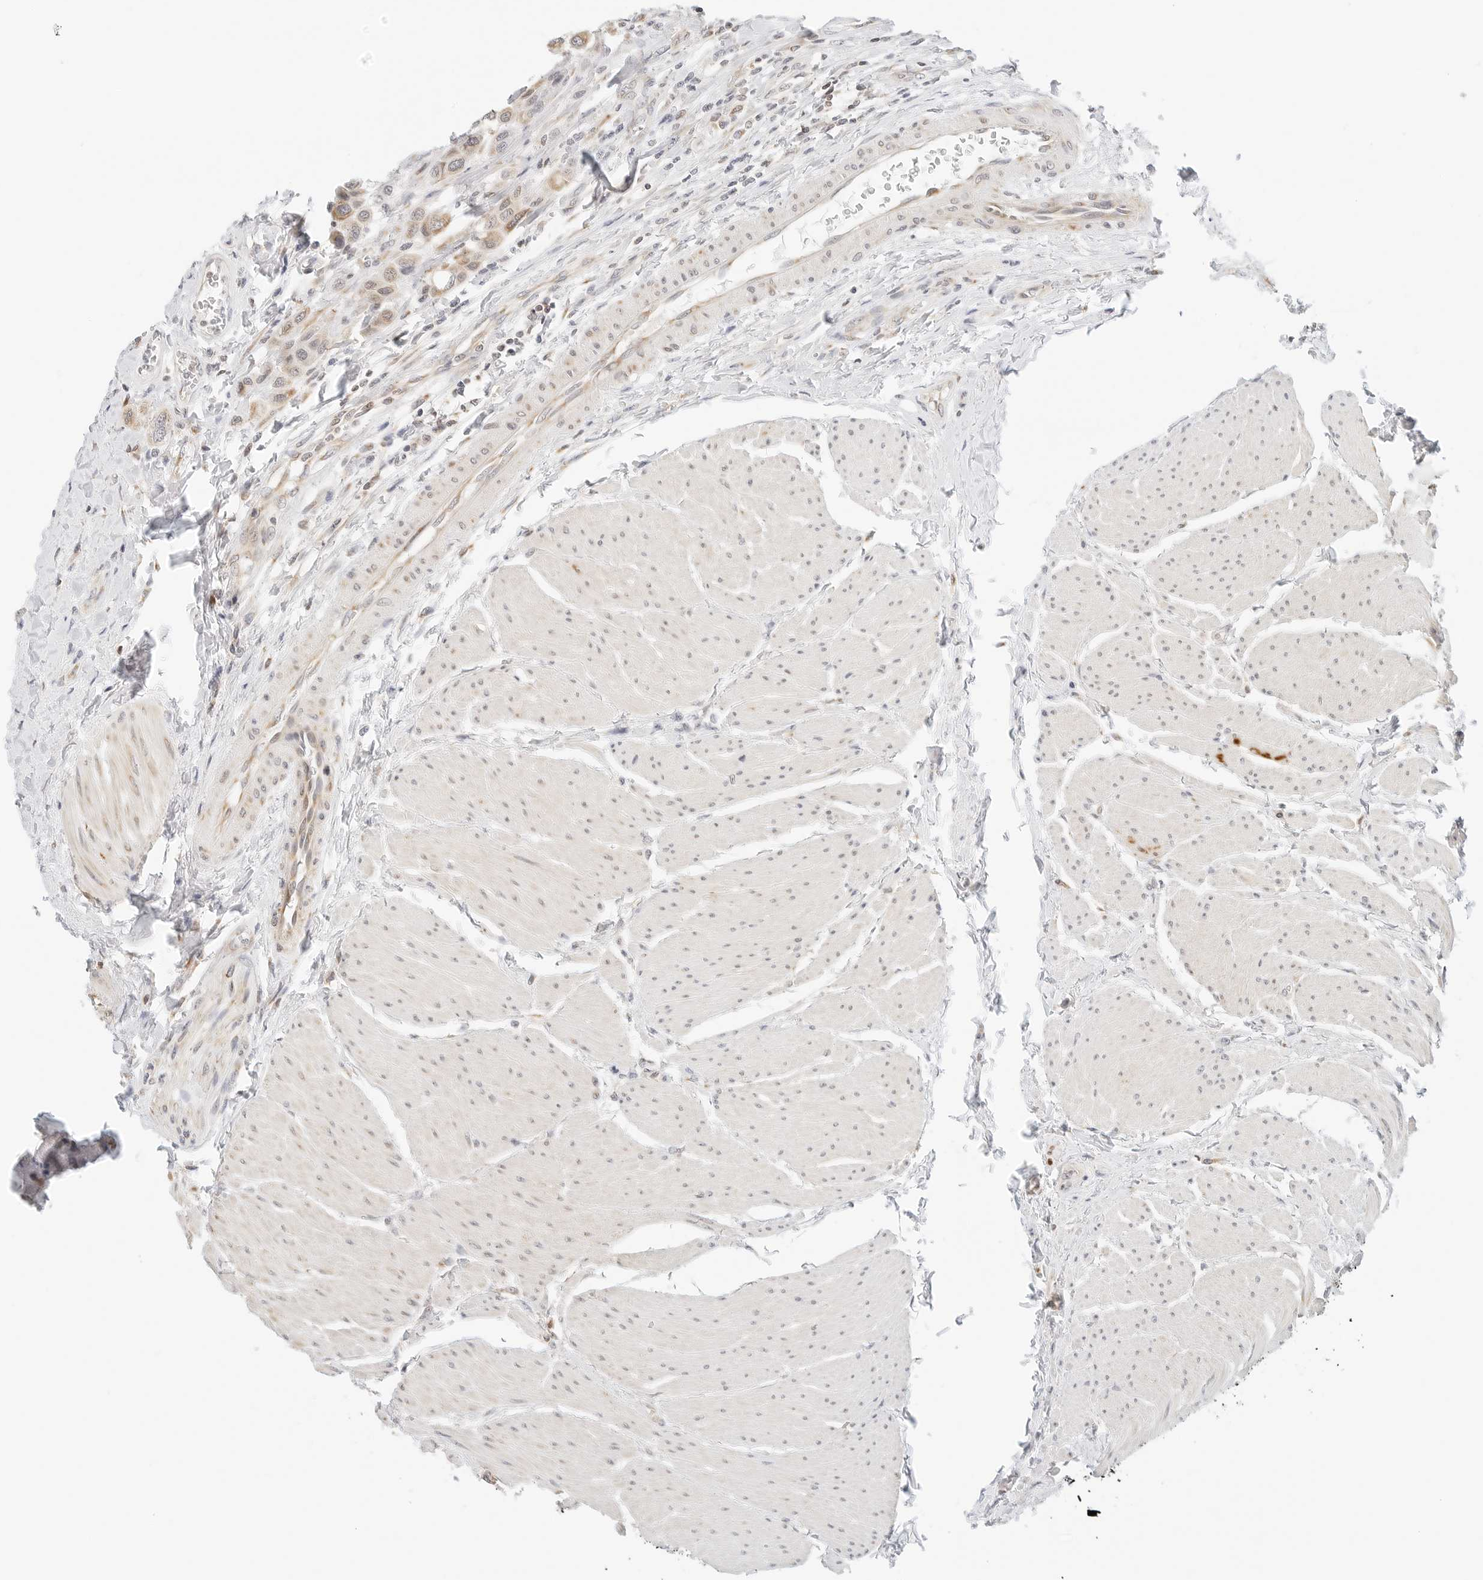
{"staining": {"intensity": "weak", "quantity": "25%-75%", "location": "cytoplasmic/membranous"}, "tissue": "urothelial cancer", "cell_type": "Tumor cells", "image_type": "cancer", "snomed": [{"axis": "morphology", "description": "Urothelial carcinoma, High grade"}, {"axis": "topography", "description": "Urinary bladder"}], "caption": "Protein expression by immunohistochemistry demonstrates weak cytoplasmic/membranous positivity in approximately 25%-75% of tumor cells in high-grade urothelial carcinoma.", "gene": "ATL1", "patient": {"sex": "male", "age": 50}}